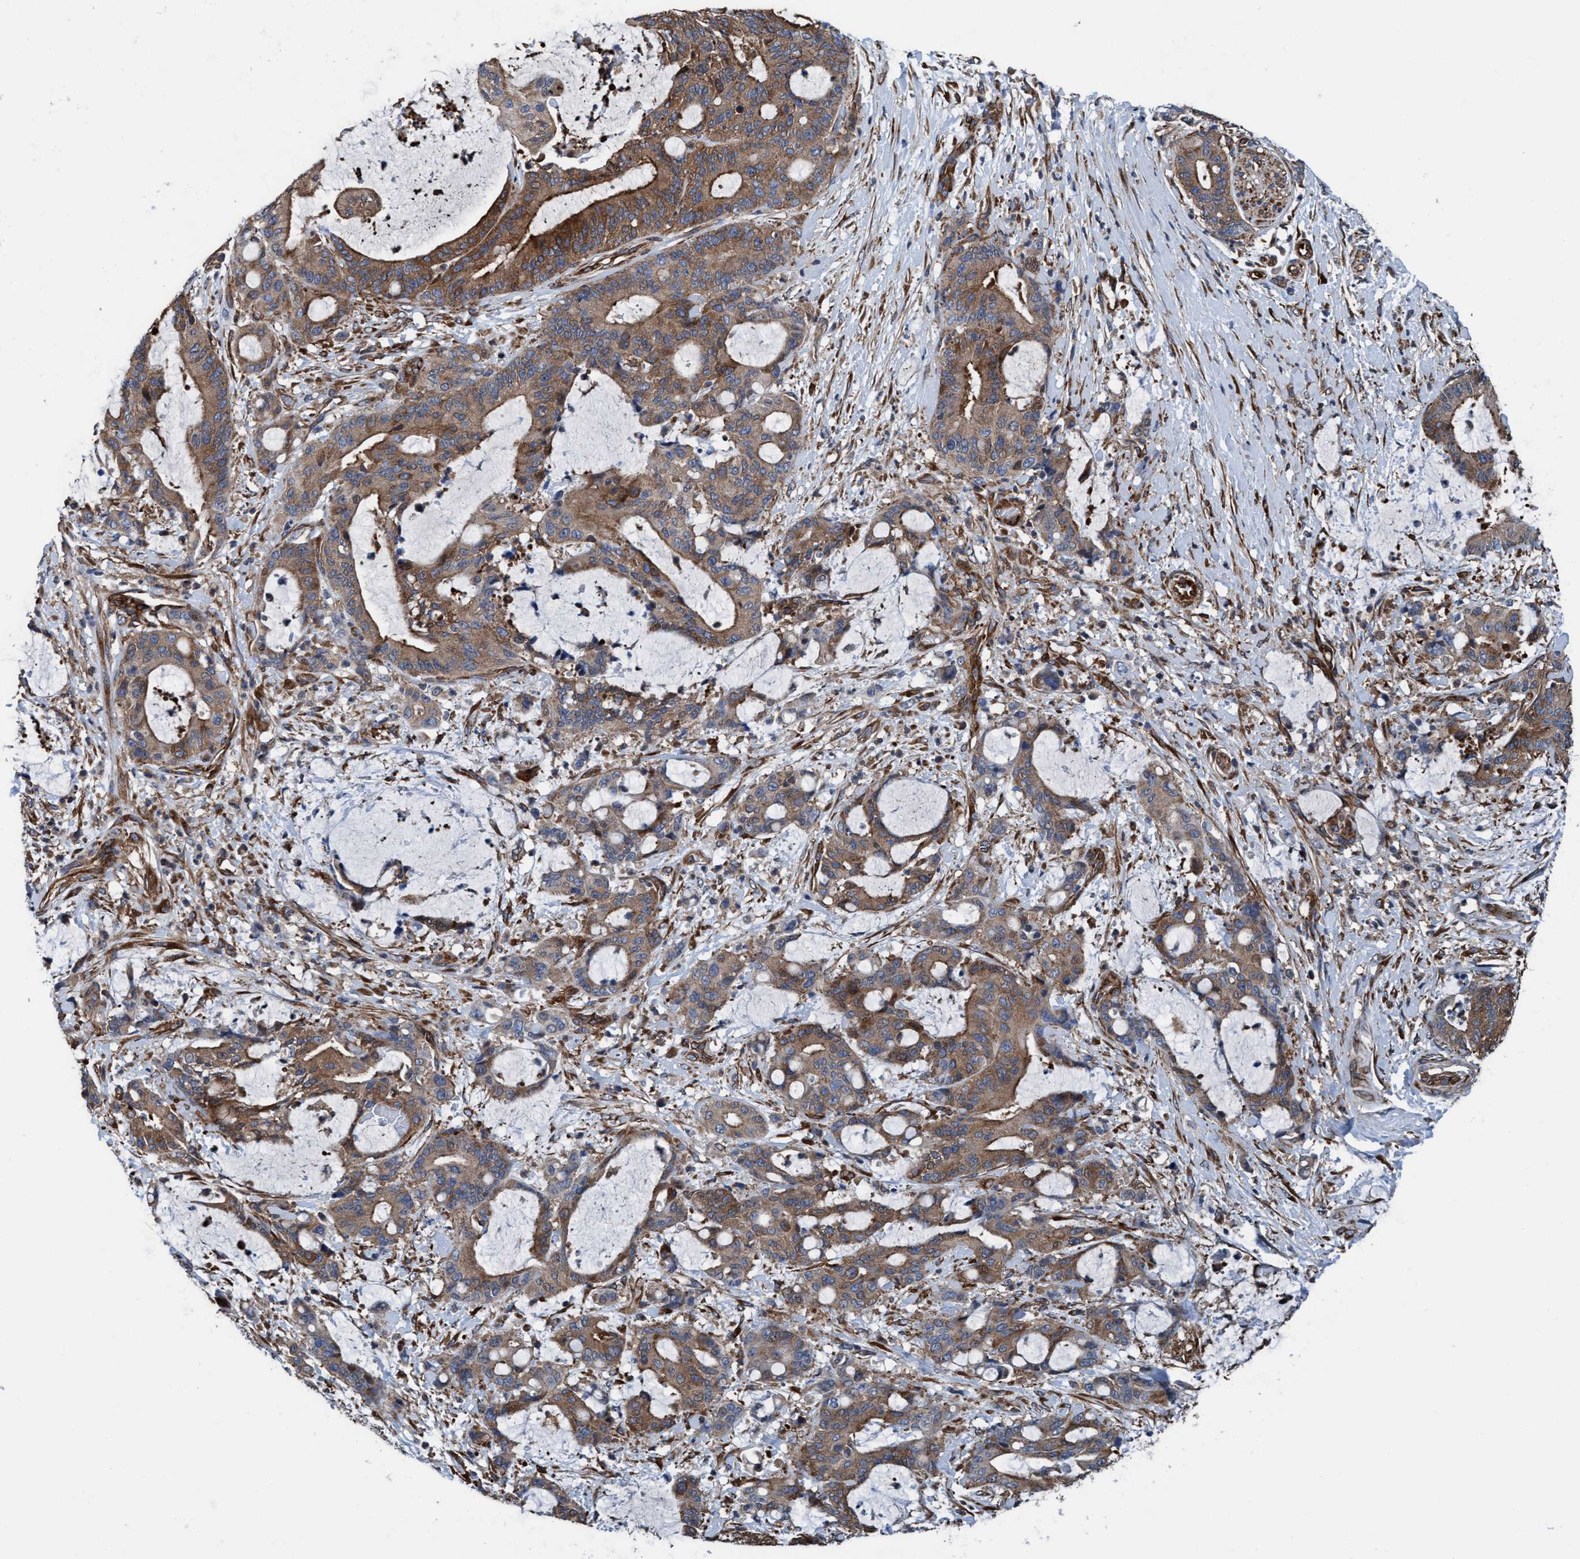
{"staining": {"intensity": "moderate", "quantity": ">75%", "location": "cytoplasmic/membranous"}, "tissue": "liver cancer", "cell_type": "Tumor cells", "image_type": "cancer", "snomed": [{"axis": "morphology", "description": "Normal tissue, NOS"}, {"axis": "morphology", "description": "Cholangiocarcinoma"}, {"axis": "topography", "description": "Liver"}, {"axis": "topography", "description": "Peripheral nerve tissue"}], "caption": "Moderate cytoplasmic/membranous expression is present in approximately >75% of tumor cells in cholangiocarcinoma (liver).", "gene": "NMT1", "patient": {"sex": "female", "age": 73}}